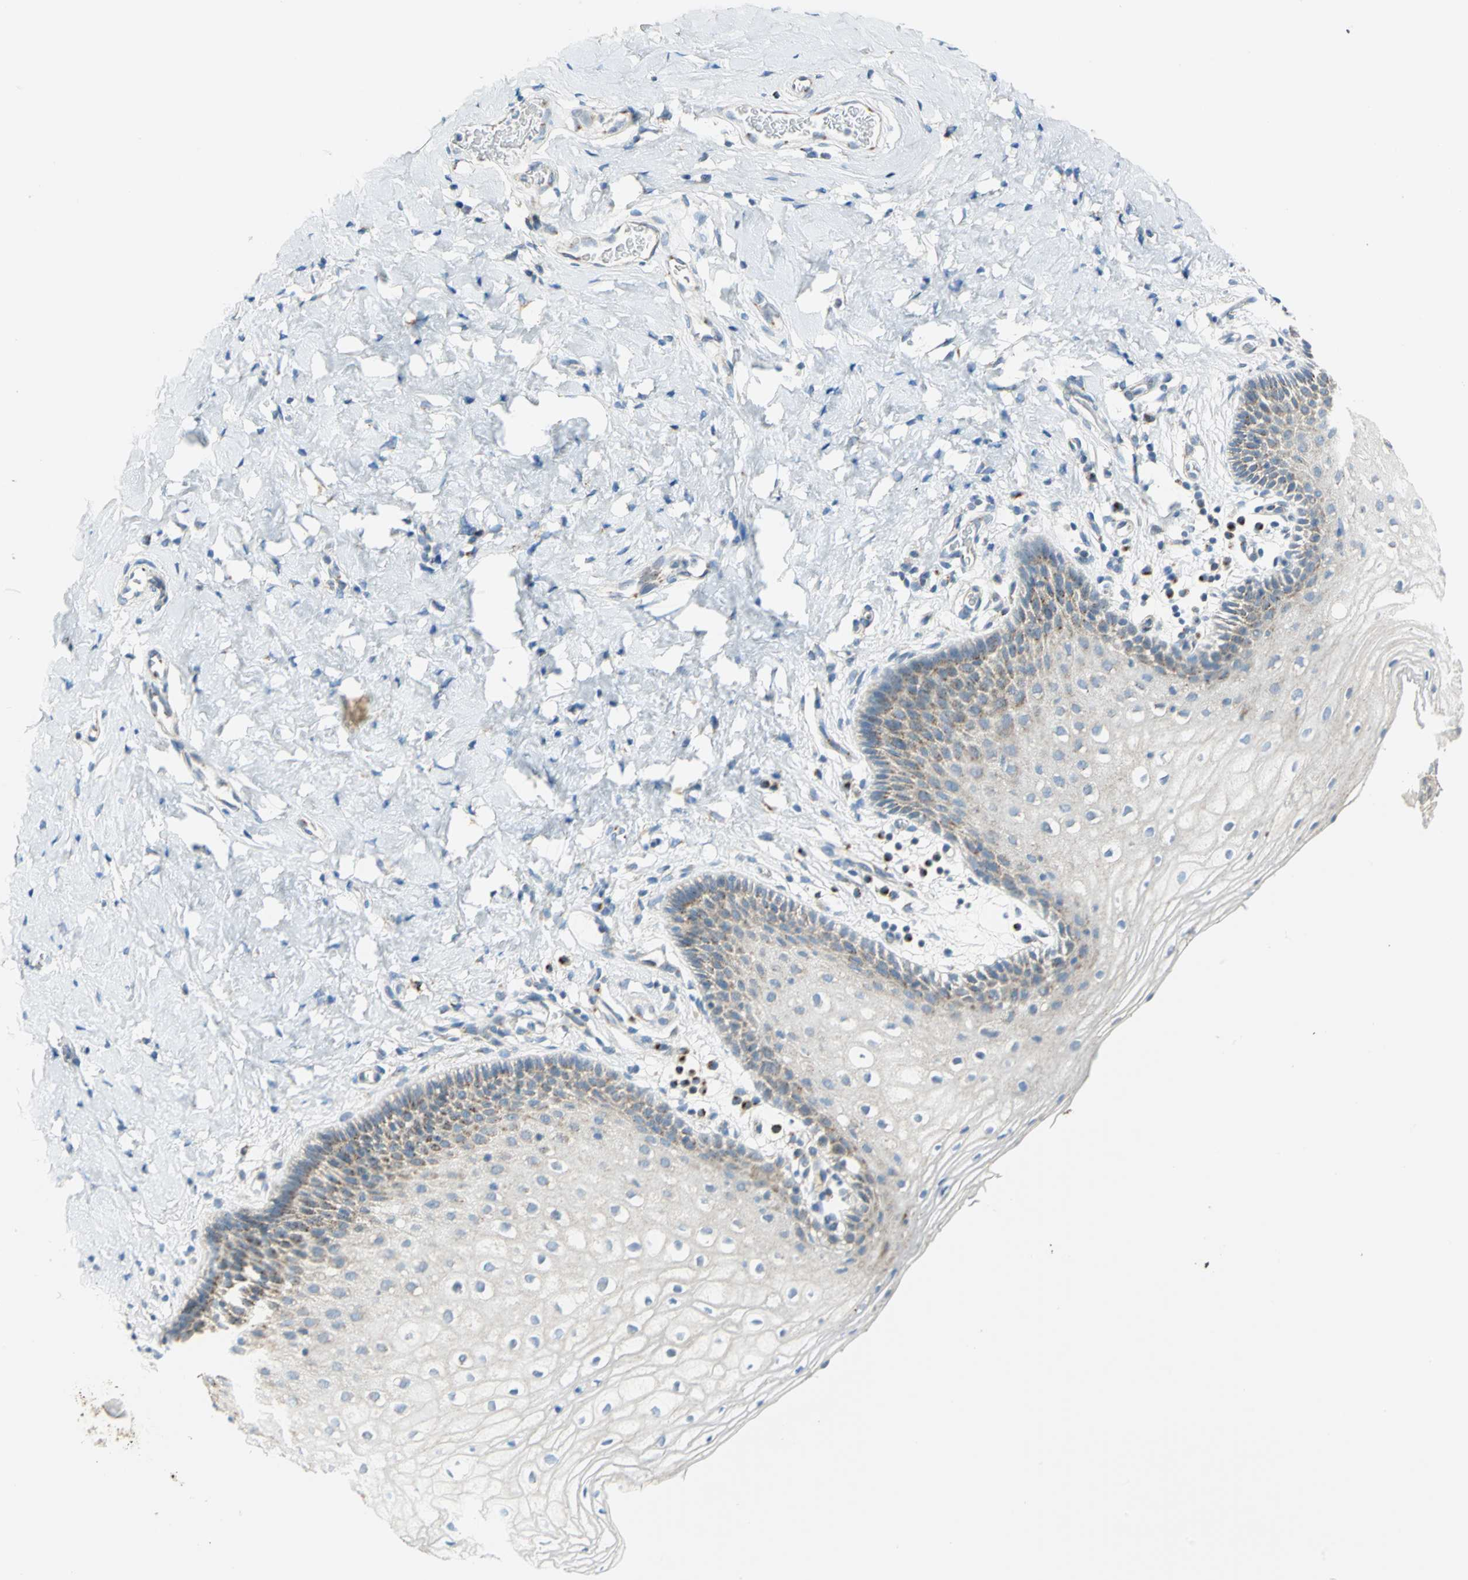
{"staining": {"intensity": "moderate", "quantity": "<25%", "location": "cytoplasmic/membranous"}, "tissue": "vagina", "cell_type": "Squamous epithelial cells", "image_type": "normal", "snomed": [{"axis": "morphology", "description": "Normal tissue, NOS"}, {"axis": "topography", "description": "Vagina"}], "caption": "A low amount of moderate cytoplasmic/membranous positivity is present in about <25% of squamous epithelial cells in unremarkable vagina. (Brightfield microscopy of DAB IHC at high magnification).", "gene": "GPR3", "patient": {"sex": "female", "age": 55}}